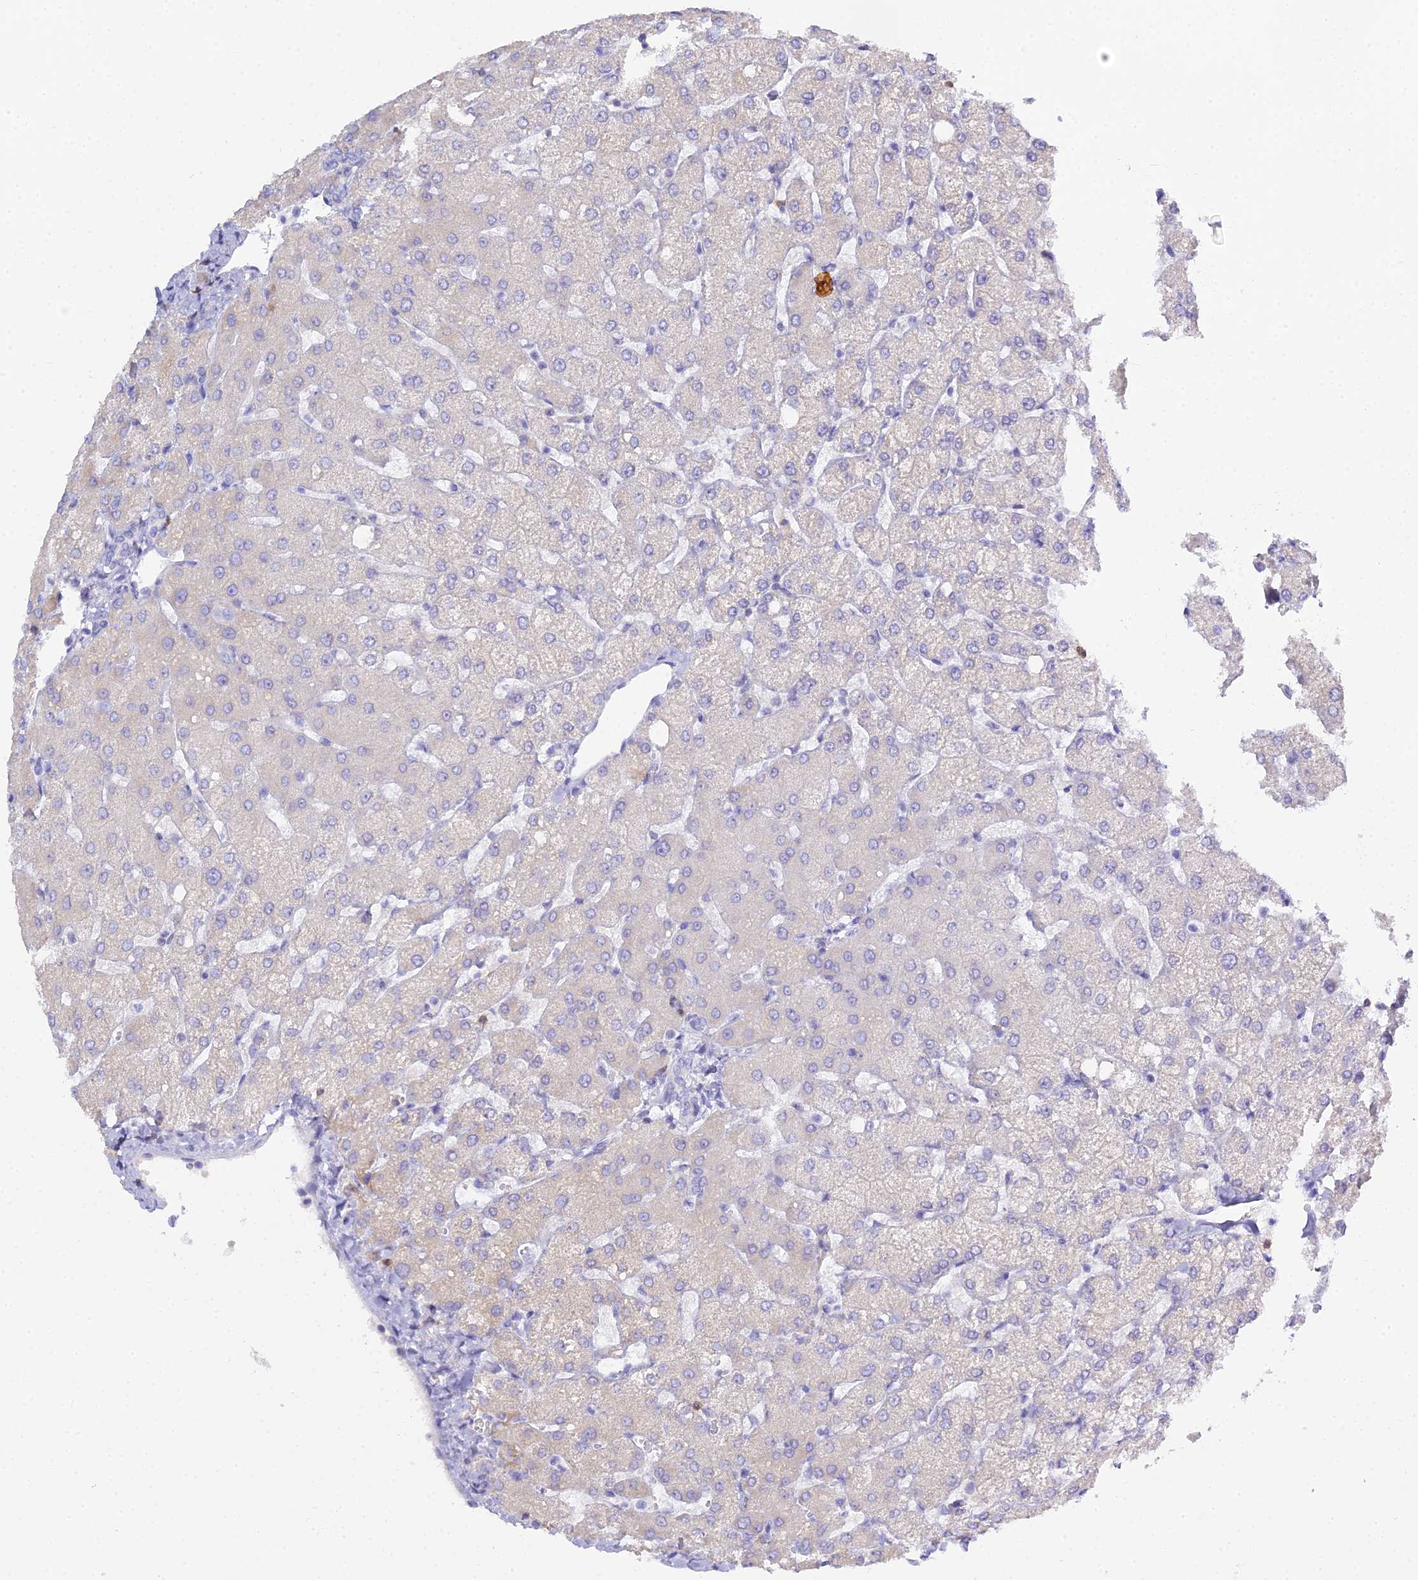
{"staining": {"intensity": "negative", "quantity": "none", "location": "none"}, "tissue": "liver", "cell_type": "Cholangiocytes", "image_type": "normal", "snomed": [{"axis": "morphology", "description": "Normal tissue, NOS"}, {"axis": "topography", "description": "Liver"}], "caption": "Immunohistochemistry (IHC) histopathology image of benign liver stained for a protein (brown), which reveals no positivity in cholangiocytes.", "gene": "CD5", "patient": {"sex": "female", "age": 54}}